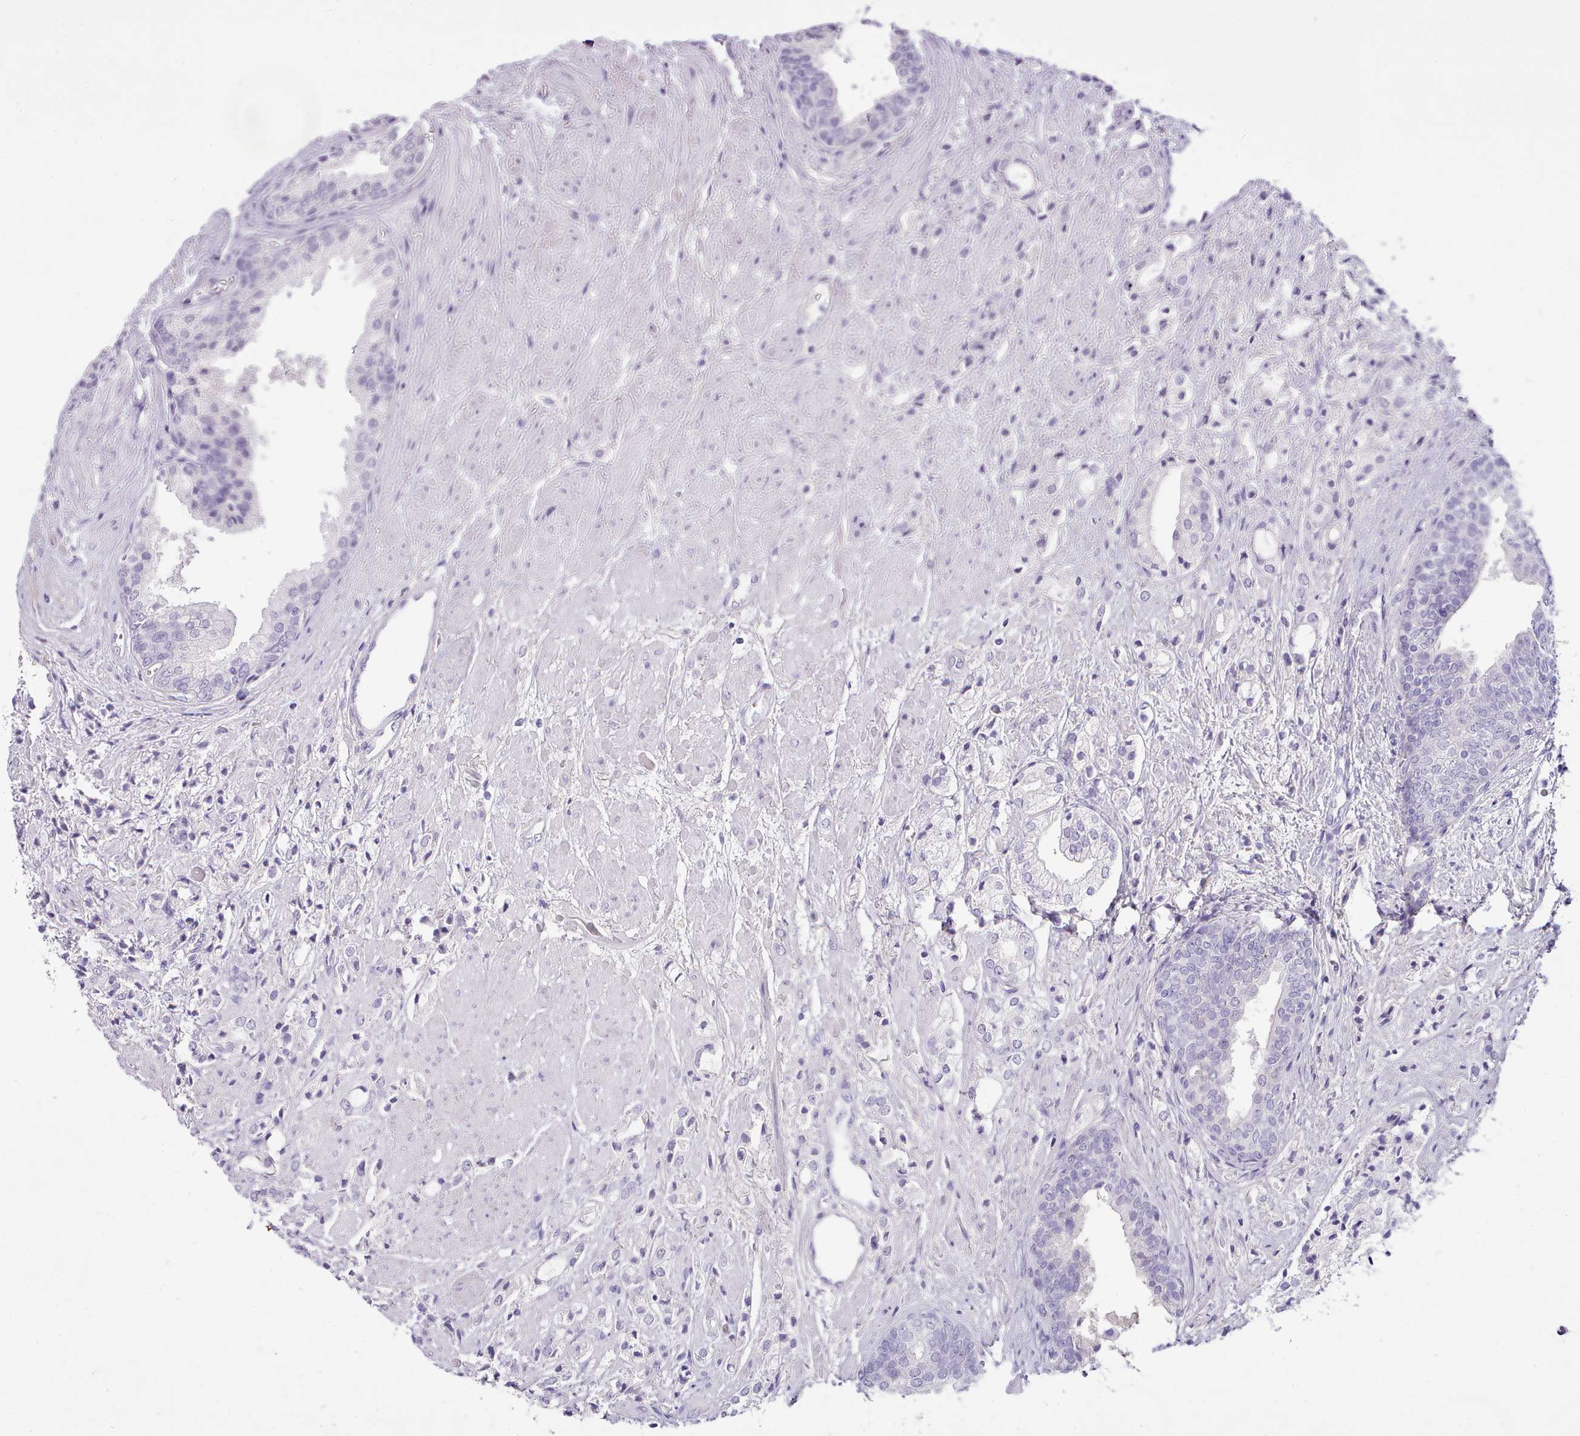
{"staining": {"intensity": "negative", "quantity": "none", "location": "none"}, "tissue": "prostate cancer", "cell_type": "Tumor cells", "image_type": "cancer", "snomed": [{"axis": "morphology", "description": "Adenocarcinoma, High grade"}, {"axis": "topography", "description": "Prostate"}], "caption": "Photomicrograph shows no significant protein staining in tumor cells of prostate cancer (high-grade adenocarcinoma).", "gene": "TOX2", "patient": {"sex": "male", "age": 50}}